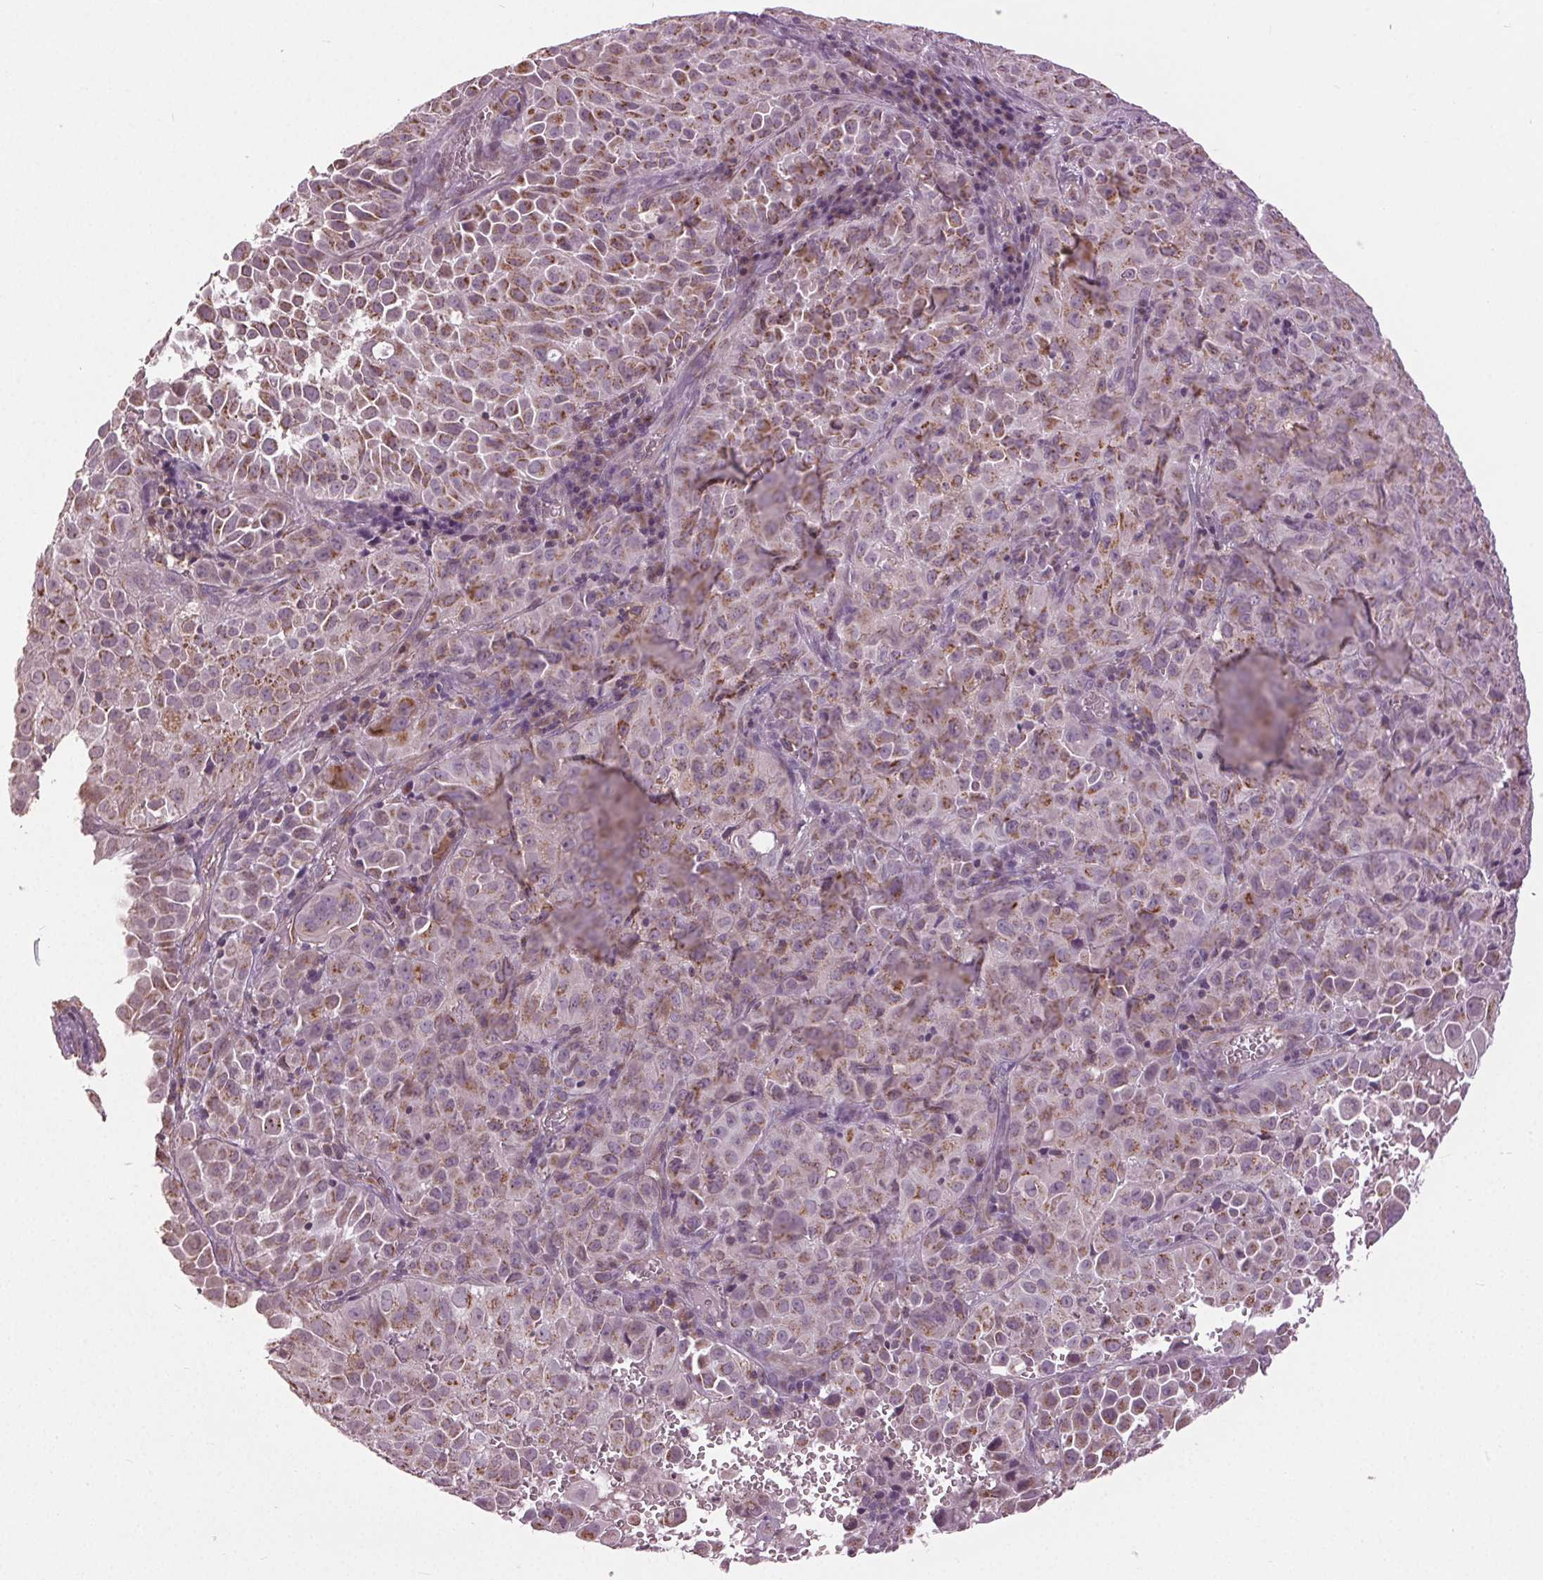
{"staining": {"intensity": "moderate", "quantity": "25%-75%", "location": "cytoplasmic/membranous"}, "tissue": "cervical cancer", "cell_type": "Tumor cells", "image_type": "cancer", "snomed": [{"axis": "morphology", "description": "Squamous cell carcinoma, NOS"}, {"axis": "topography", "description": "Cervix"}], "caption": "A histopathology image showing moderate cytoplasmic/membranous staining in approximately 25%-75% of tumor cells in cervical cancer (squamous cell carcinoma), as visualized by brown immunohistochemical staining.", "gene": "BSDC1", "patient": {"sex": "female", "age": 55}}